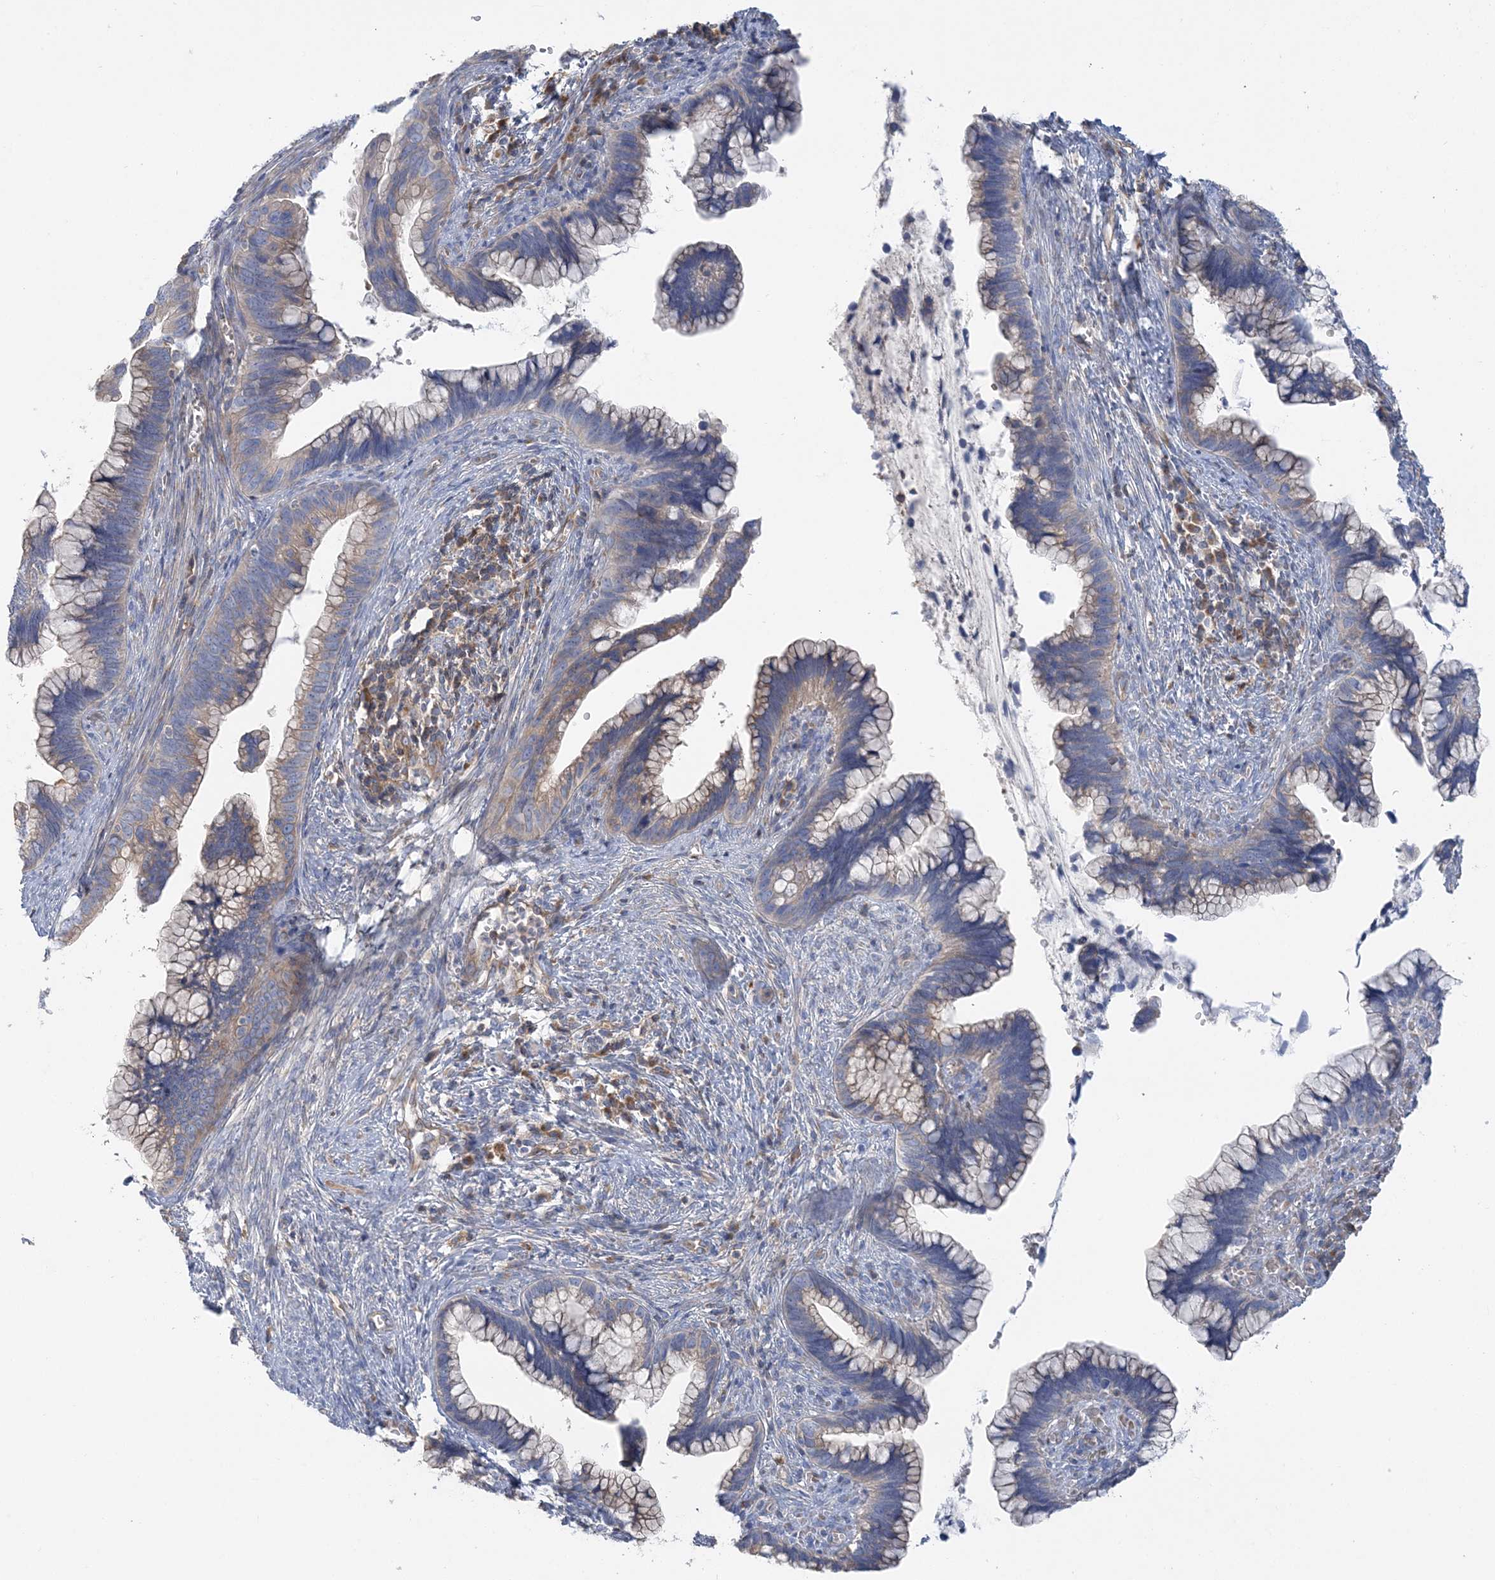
{"staining": {"intensity": "weak", "quantity": "25%-75%", "location": "cytoplasmic/membranous"}, "tissue": "cervical cancer", "cell_type": "Tumor cells", "image_type": "cancer", "snomed": [{"axis": "morphology", "description": "Adenocarcinoma, NOS"}, {"axis": "topography", "description": "Cervix"}], "caption": "A micrograph of cervical adenocarcinoma stained for a protein displays weak cytoplasmic/membranous brown staining in tumor cells.", "gene": "FAM114A2", "patient": {"sex": "female", "age": 44}}